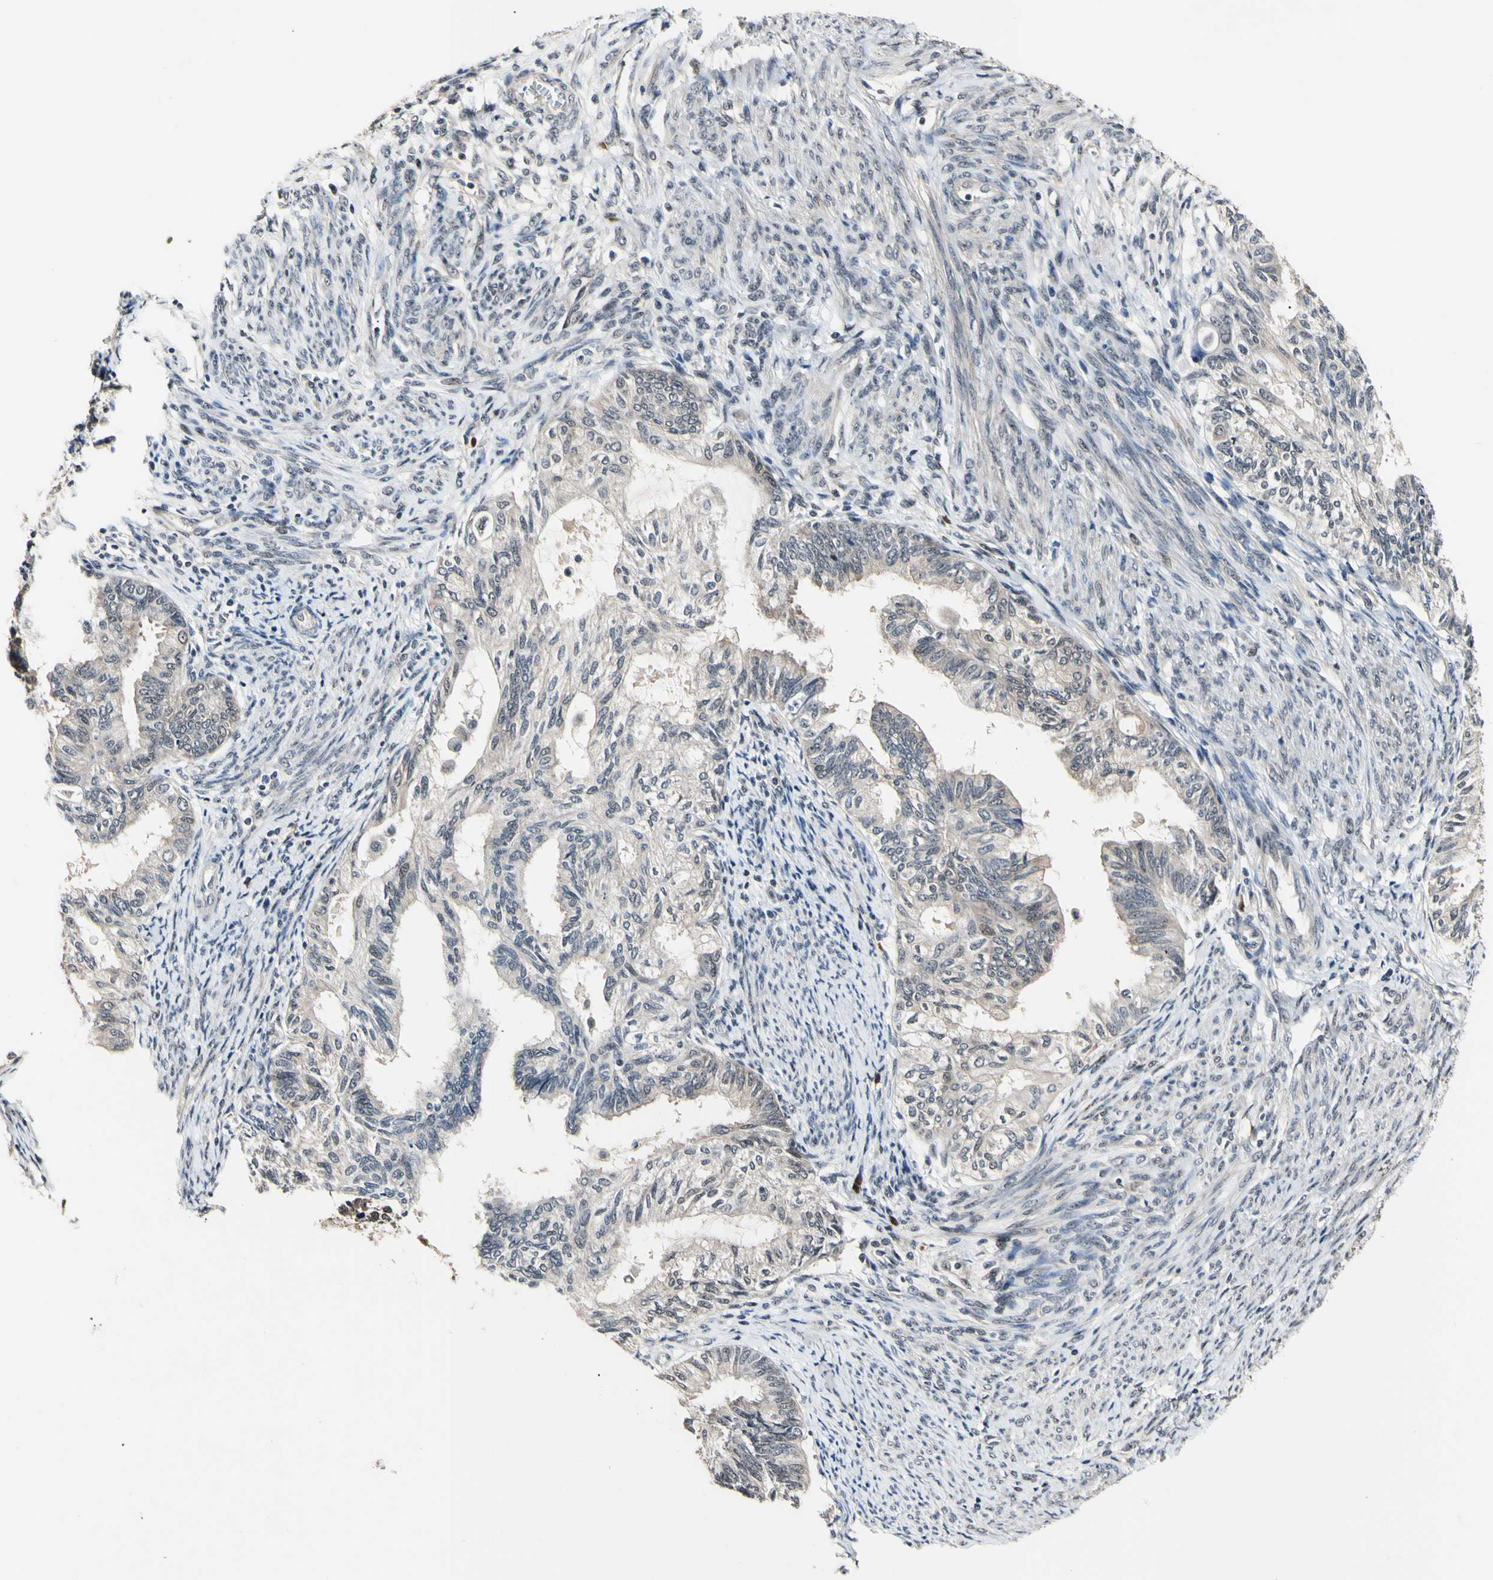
{"staining": {"intensity": "weak", "quantity": ">75%", "location": "cytoplasmic/membranous"}, "tissue": "cervical cancer", "cell_type": "Tumor cells", "image_type": "cancer", "snomed": [{"axis": "morphology", "description": "Normal tissue, NOS"}, {"axis": "morphology", "description": "Adenocarcinoma, NOS"}, {"axis": "topography", "description": "Cervix"}, {"axis": "topography", "description": "Endometrium"}], "caption": "Protein analysis of adenocarcinoma (cervical) tissue shows weak cytoplasmic/membranous positivity in approximately >75% of tumor cells. (Brightfield microscopy of DAB IHC at high magnification).", "gene": "PSMD10", "patient": {"sex": "female", "age": 86}}